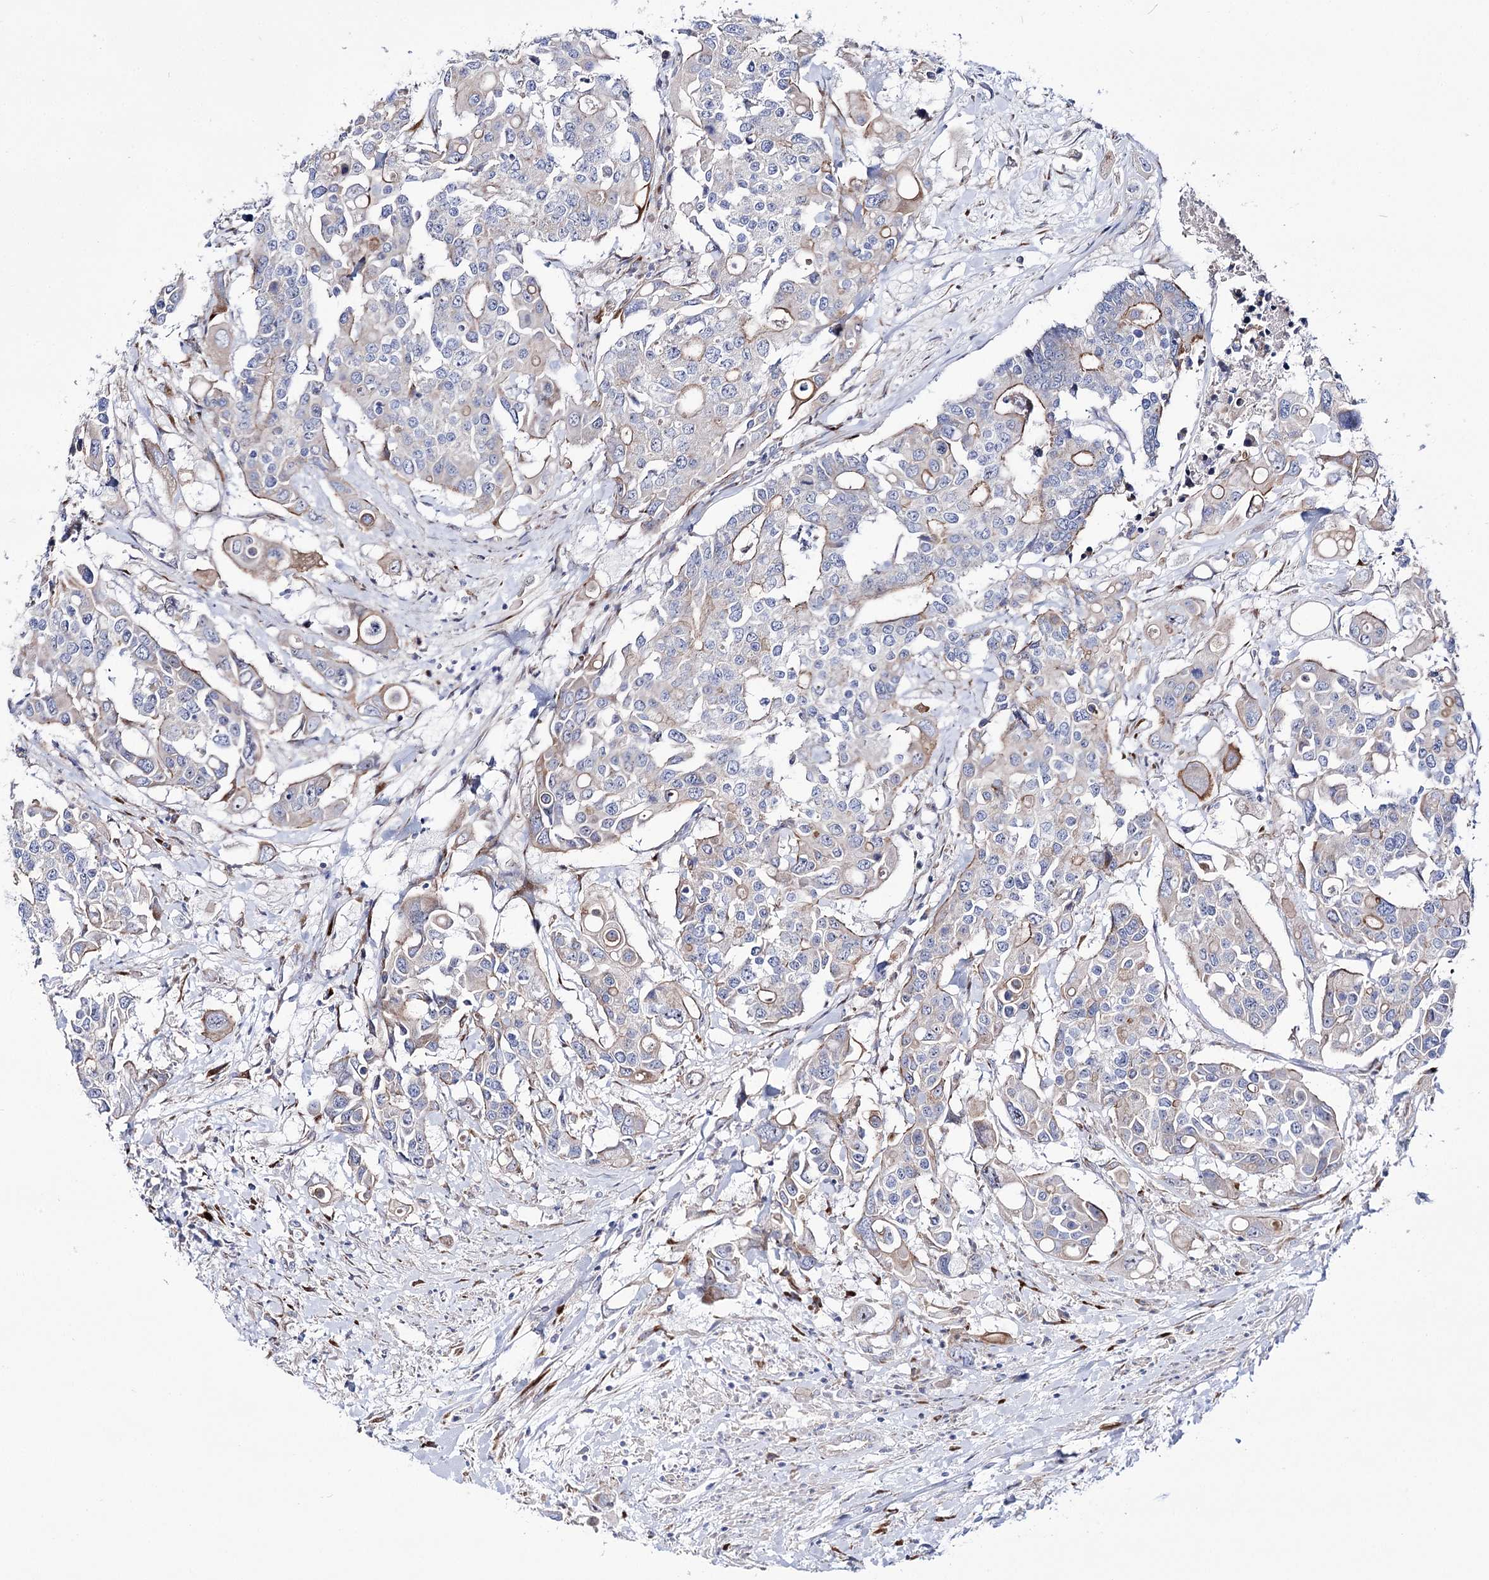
{"staining": {"intensity": "moderate", "quantity": "<25%", "location": "cytoplasmic/membranous"}, "tissue": "colorectal cancer", "cell_type": "Tumor cells", "image_type": "cancer", "snomed": [{"axis": "morphology", "description": "Adenocarcinoma, NOS"}, {"axis": "topography", "description": "Colon"}], "caption": "Immunohistochemical staining of human colorectal cancer displays moderate cytoplasmic/membranous protein expression in approximately <25% of tumor cells.", "gene": "METTL5", "patient": {"sex": "male", "age": 77}}